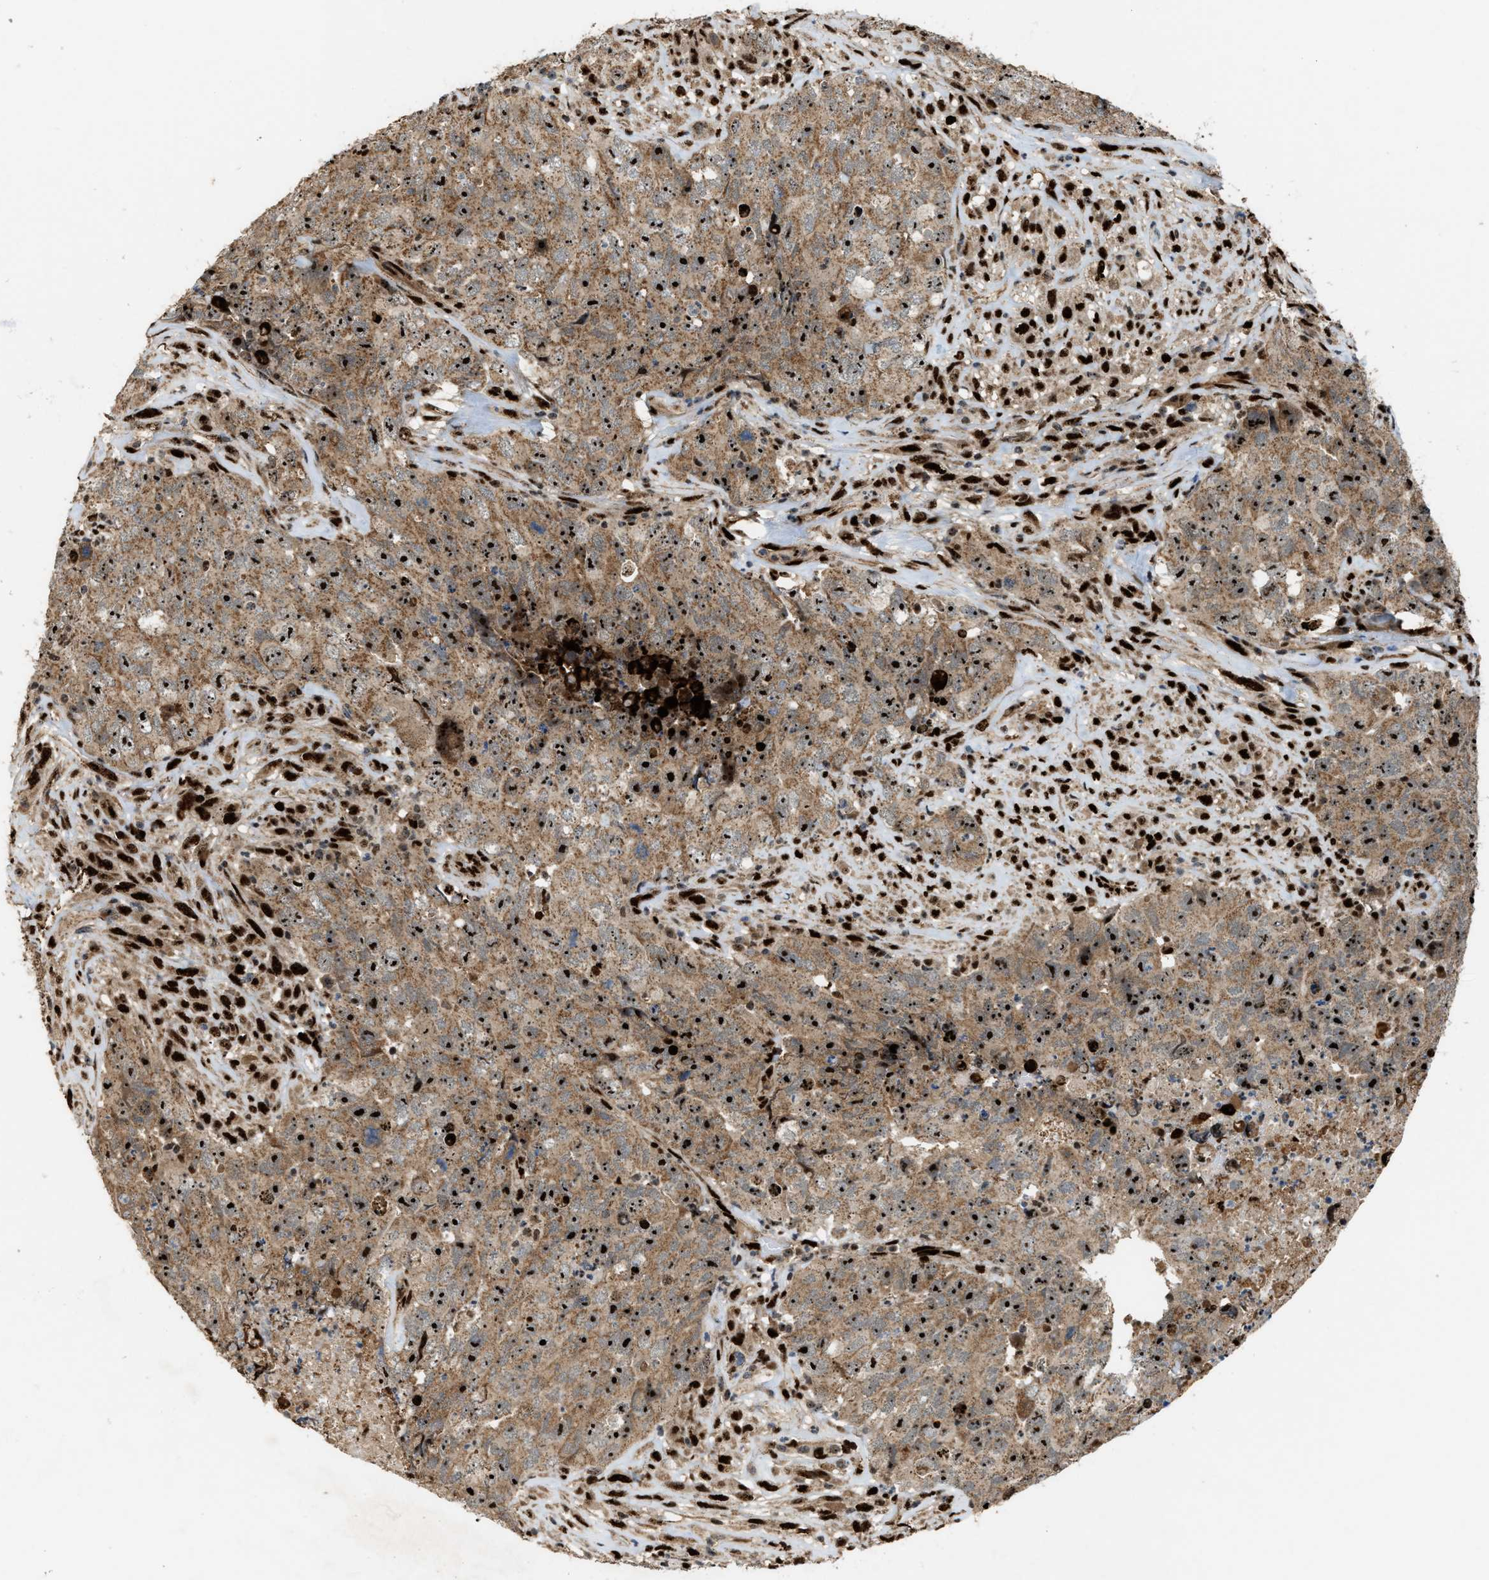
{"staining": {"intensity": "strong", "quantity": ">75%", "location": "cytoplasmic/membranous,nuclear"}, "tissue": "testis cancer", "cell_type": "Tumor cells", "image_type": "cancer", "snomed": [{"axis": "morphology", "description": "Carcinoma, Embryonal, NOS"}, {"axis": "topography", "description": "Testis"}], "caption": "This photomicrograph shows testis cancer stained with immunohistochemistry (IHC) to label a protein in brown. The cytoplasmic/membranous and nuclear of tumor cells show strong positivity for the protein. Nuclei are counter-stained blue.", "gene": "ZNF687", "patient": {"sex": "male", "age": 32}}